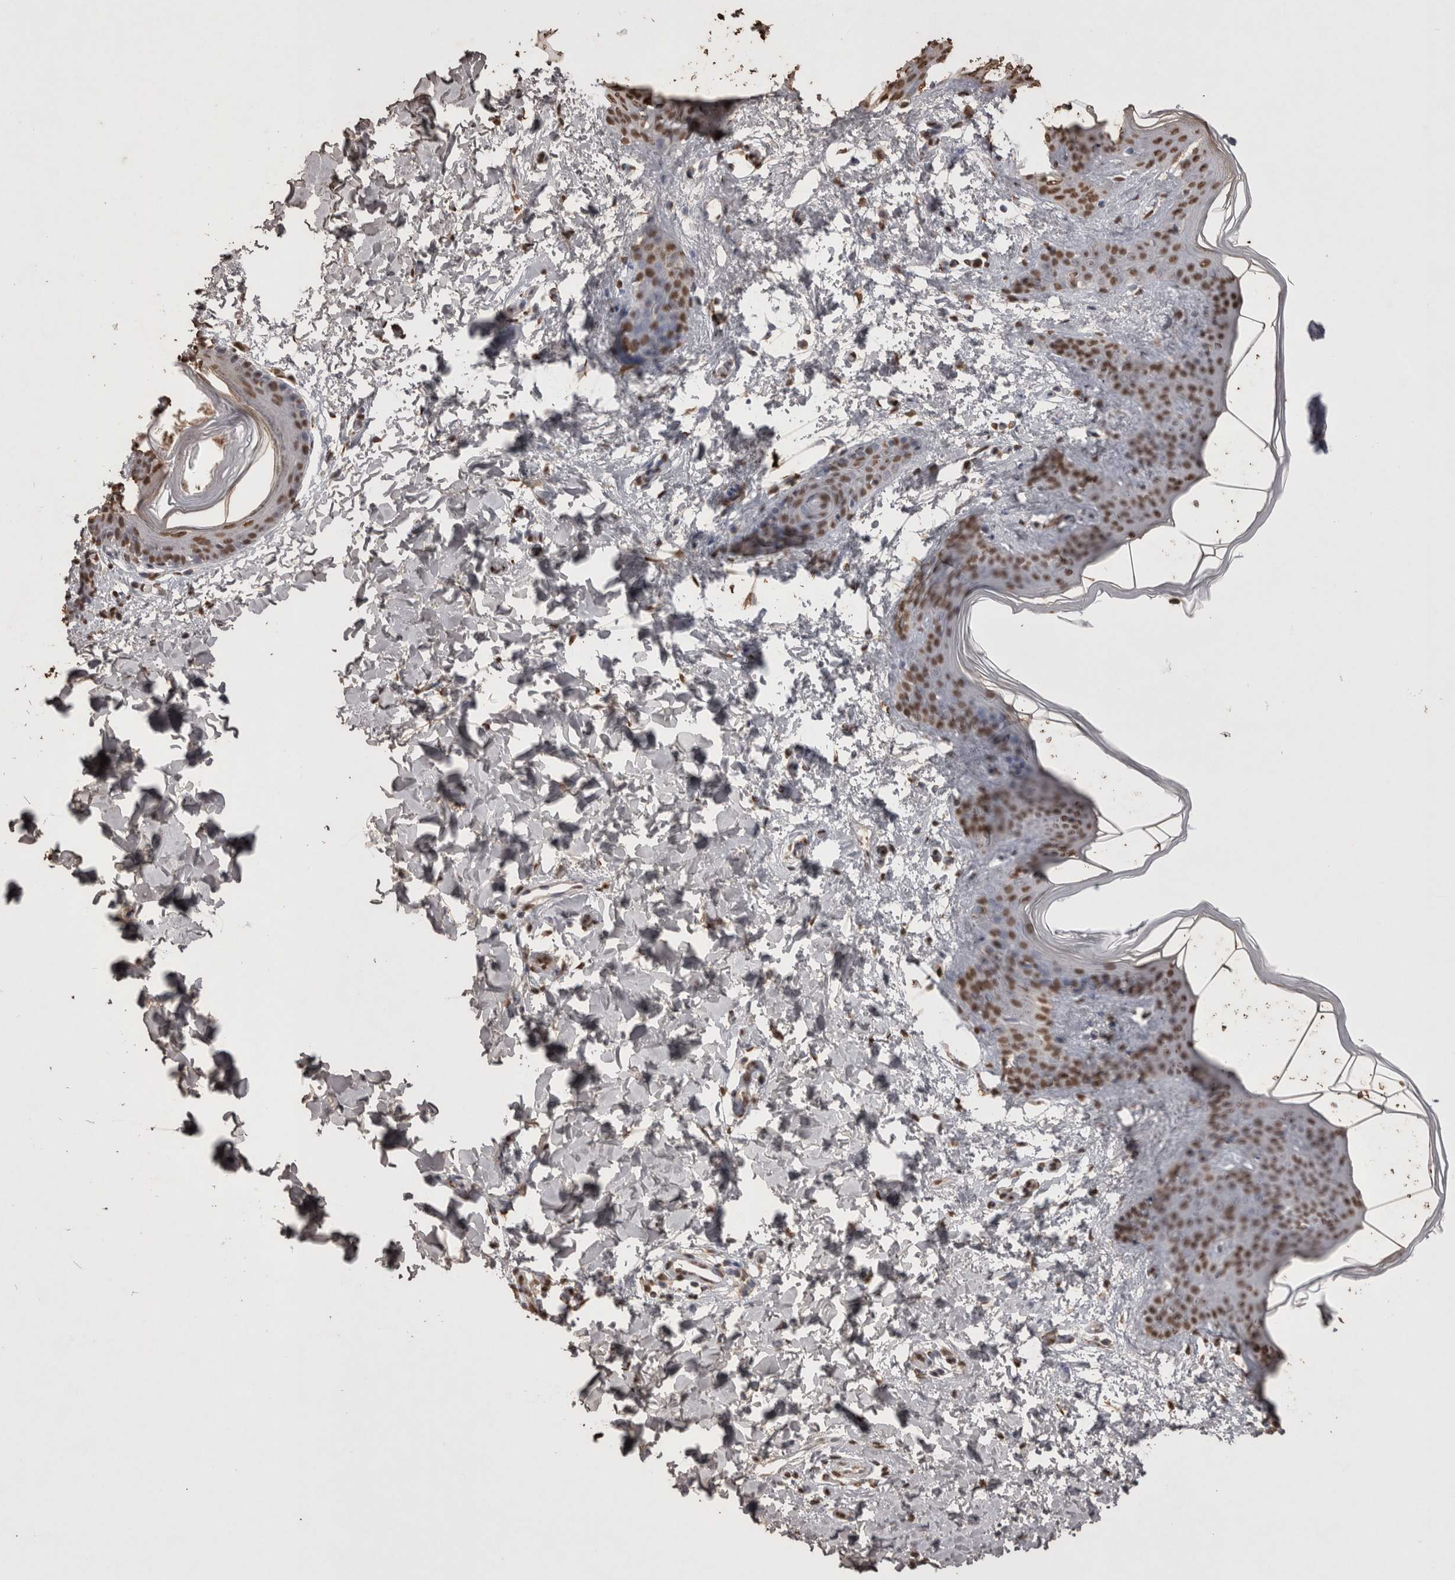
{"staining": {"intensity": "moderate", "quantity": ">75%", "location": "nuclear"}, "tissue": "skin", "cell_type": "Fibroblasts", "image_type": "normal", "snomed": [{"axis": "morphology", "description": "Normal tissue, NOS"}, {"axis": "topography", "description": "Skin"}], "caption": "Immunohistochemical staining of unremarkable human skin shows moderate nuclear protein expression in about >75% of fibroblasts.", "gene": "POU5F1", "patient": {"sex": "female", "age": 17}}